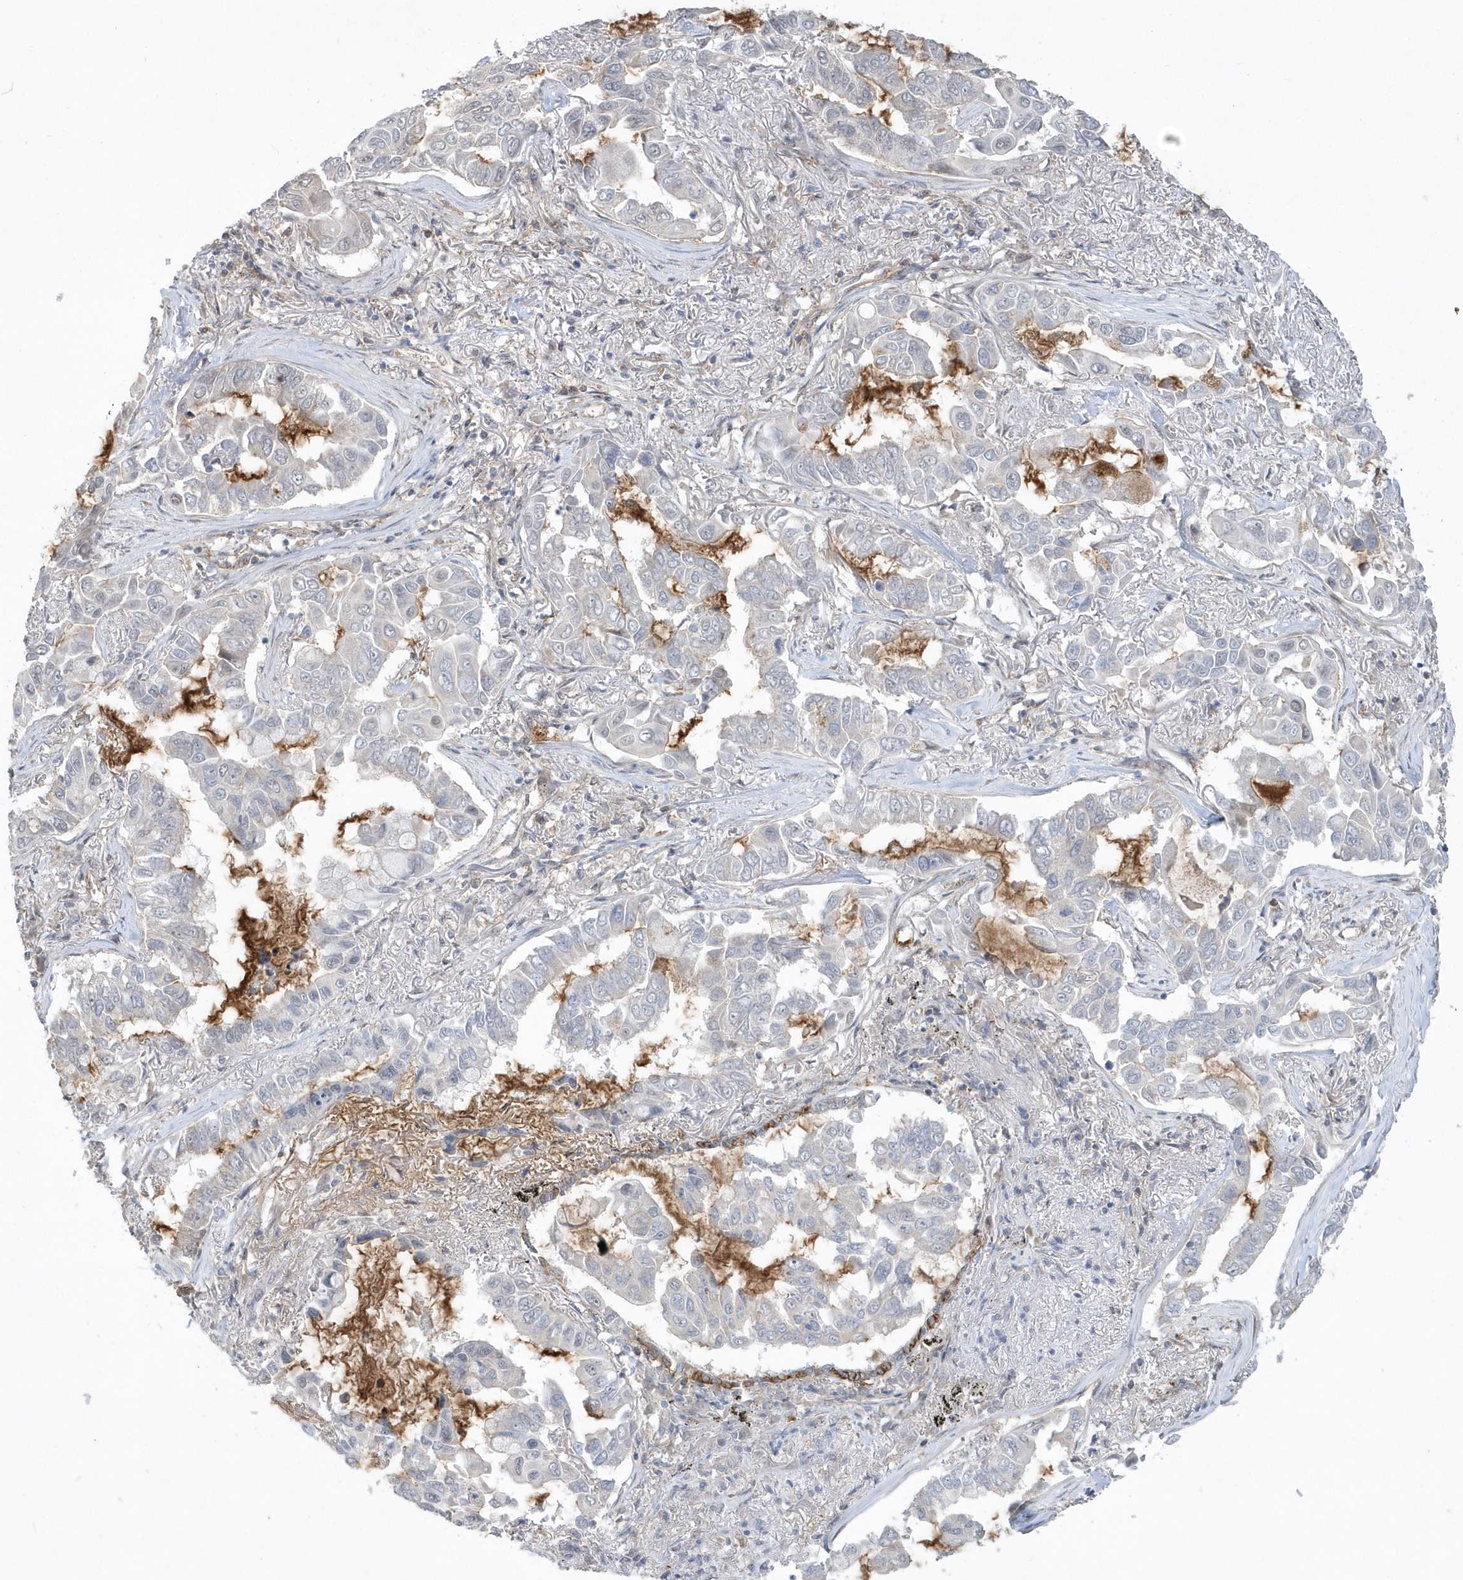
{"staining": {"intensity": "negative", "quantity": "none", "location": "none"}, "tissue": "lung cancer", "cell_type": "Tumor cells", "image_type": "cancer", "snomed": [{"axis": "morphology", "description": "Adenocarcinoma, NOS"}, {"axis": "topography", "description": "Lung"}], "caption": "High power microscopy micrograph of an immunohistochemistry (IHC) micrograph of lung cancer (adenocarcinoma), revealing no significant positivity in tumor cells. The staining is performed using DAB (3,3'-diaminobenzidine) brown chromogen with nuclei counter-stained in using hematoxylin.", "gene": "CRIP3", "patient": {"sex": "male", "age": 64}}